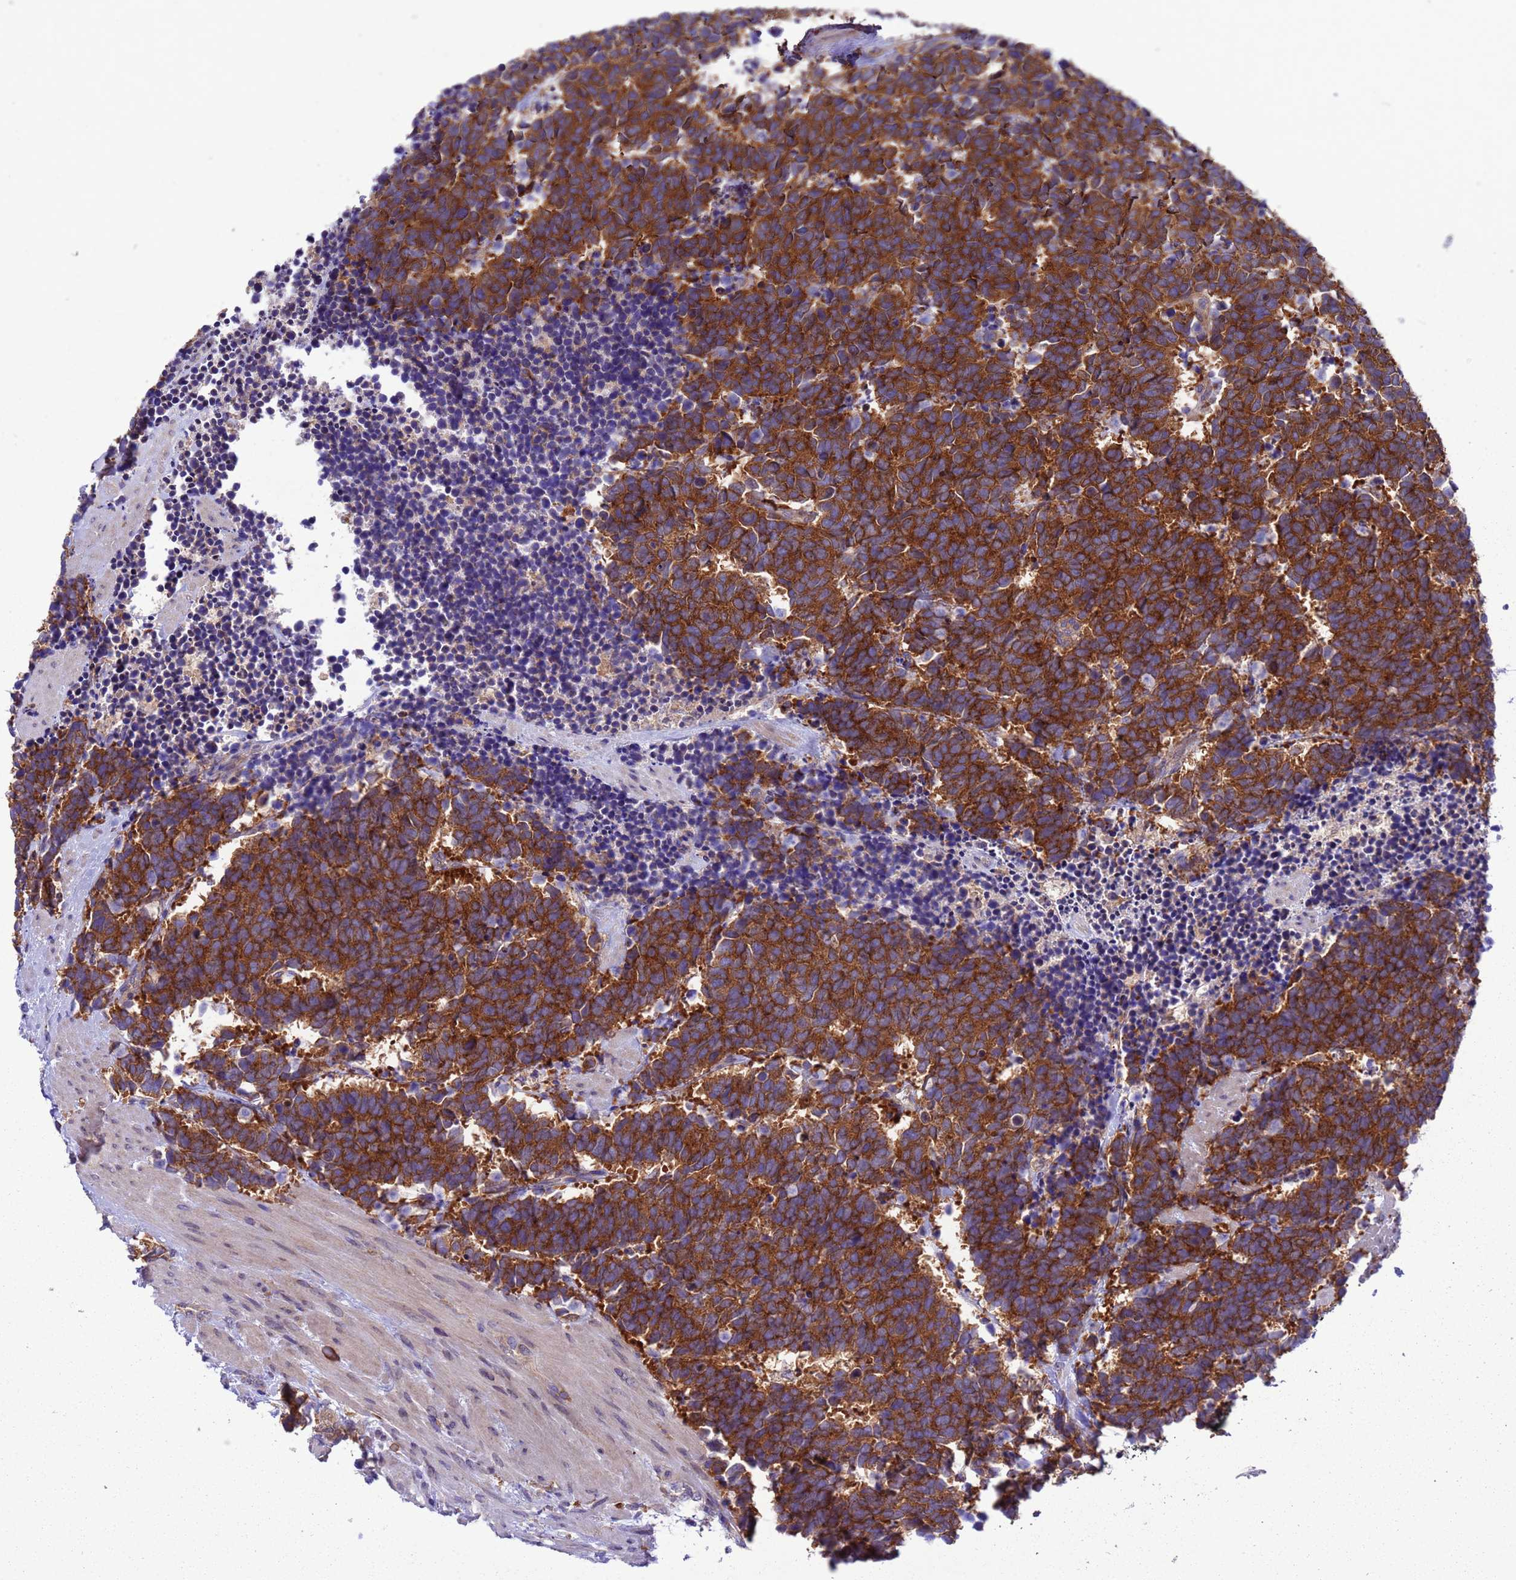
{"staining": {"intensity": "strong", "quantity": ">75%", "location": "cytoplasmic/membranous"}, "tissue": "carcinoid", "cell_type": "Tumor cells", "image_type": "cancer", "snomed": [{"axis": "morphology", "description": "Carcinoma, NOS"}, {"axis": "morphology", "description": "Carcinoid, malignant, NOS"}, {"axis": "topography", "description": "Prostate"}], "caption": "DAB (3,3'-diaminobenzidine) immunohistochemical staining of carcinoid (malignant) exhibits strong cytoplasmic/membranous protein staining in approximately >75% of tumor cells. The protein of interest is shown in brown color, while the nuclei are stained blue.", "gene": "ARHGAP12", "patient": {"sex": "male", "age": 57}}